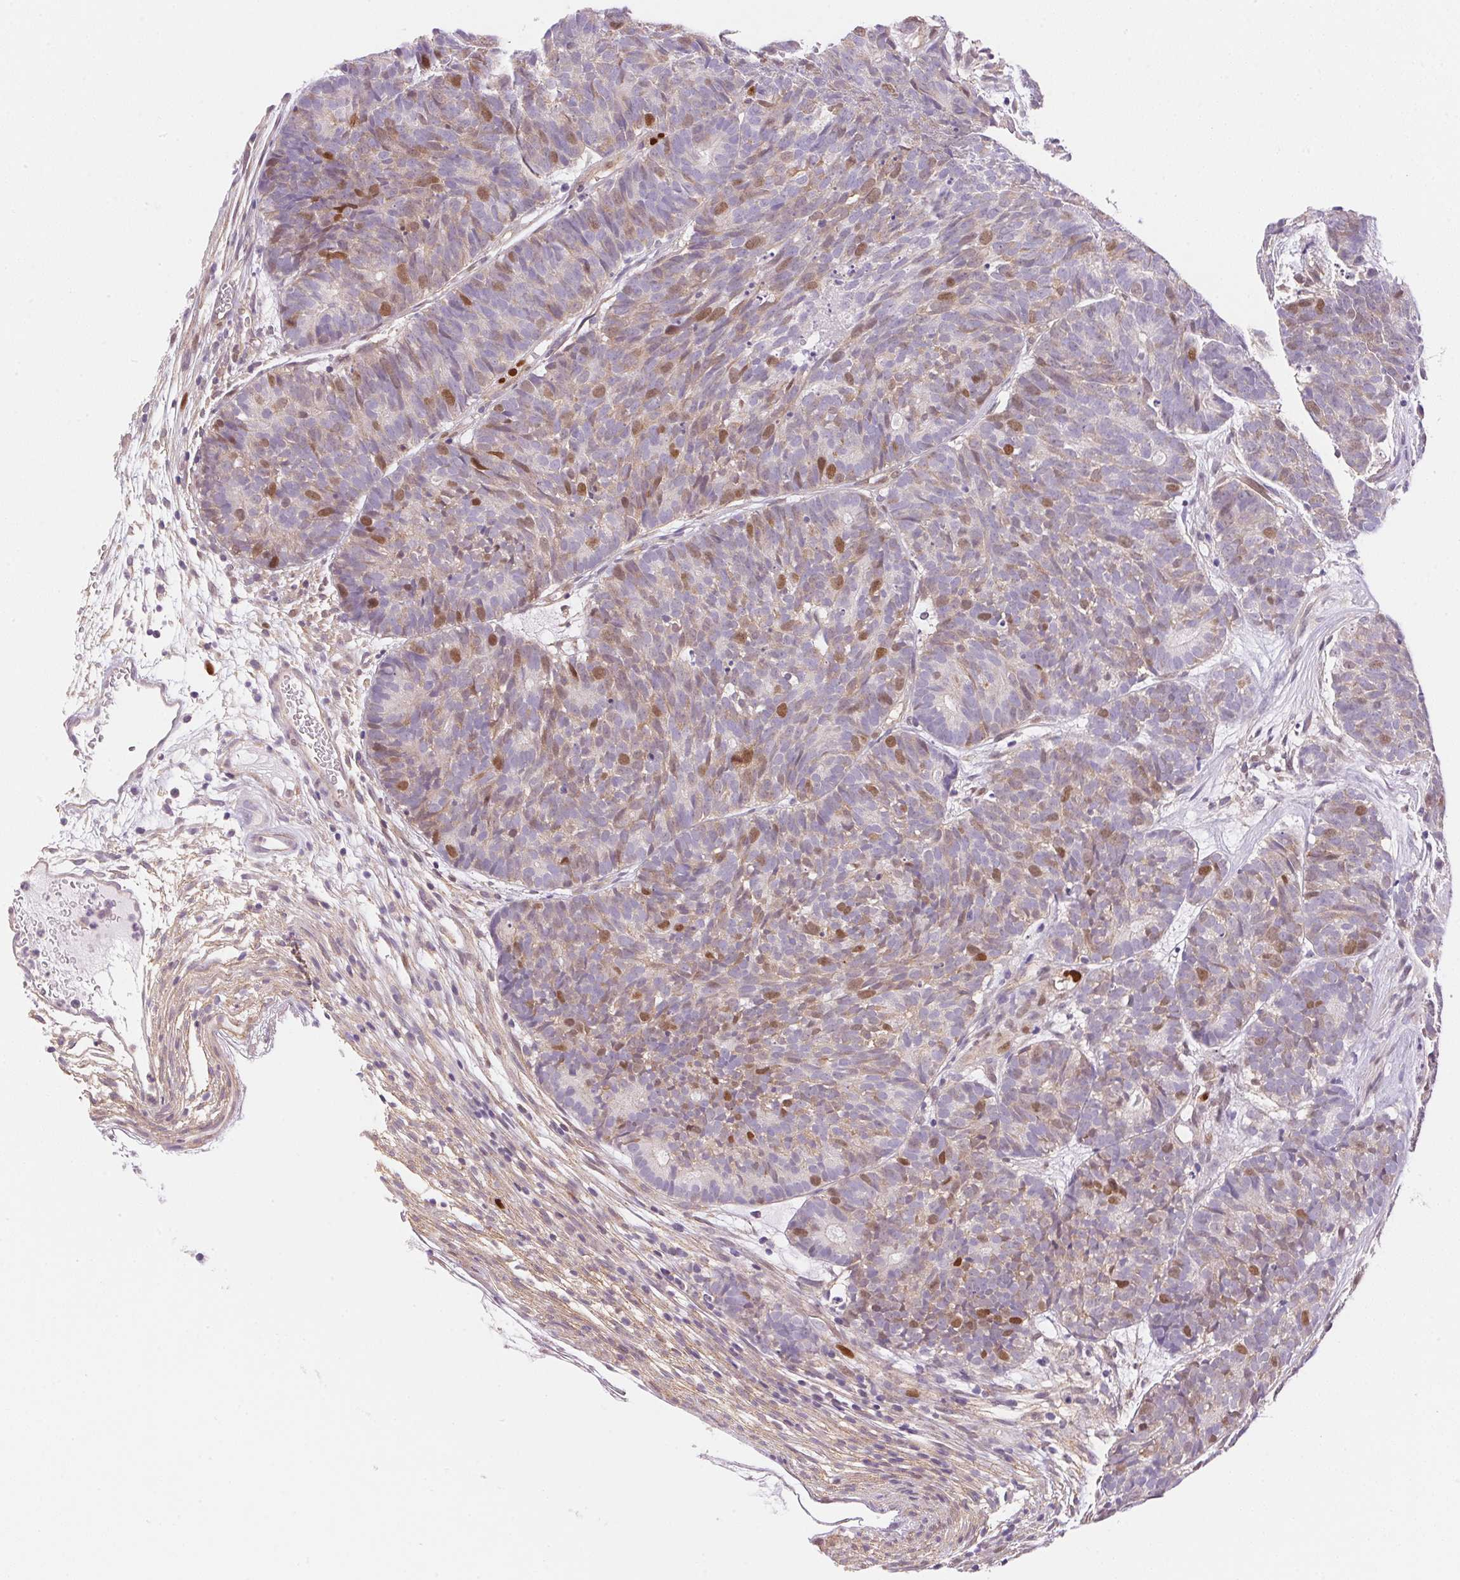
{"staining": {"intensity": "moderate", "quantity": "25%-75%", "location": "nuclear"}, "tissue": "head and neck cancer", "cell_type": "Tumor cells", "image_type": "cancer", "snomed": [{"axis": "morphology", "description": "Adenocarcinoma, NOS"}, {"axis": "topography", "description": "Head-Neck"}], "caption": "Human head and neck cancer (adenocarcinoma) stained with a protein marker shows moderate staining in tumor cells.", "gene": "SMTN", "patient": {"sex": "female", "age": 81}}